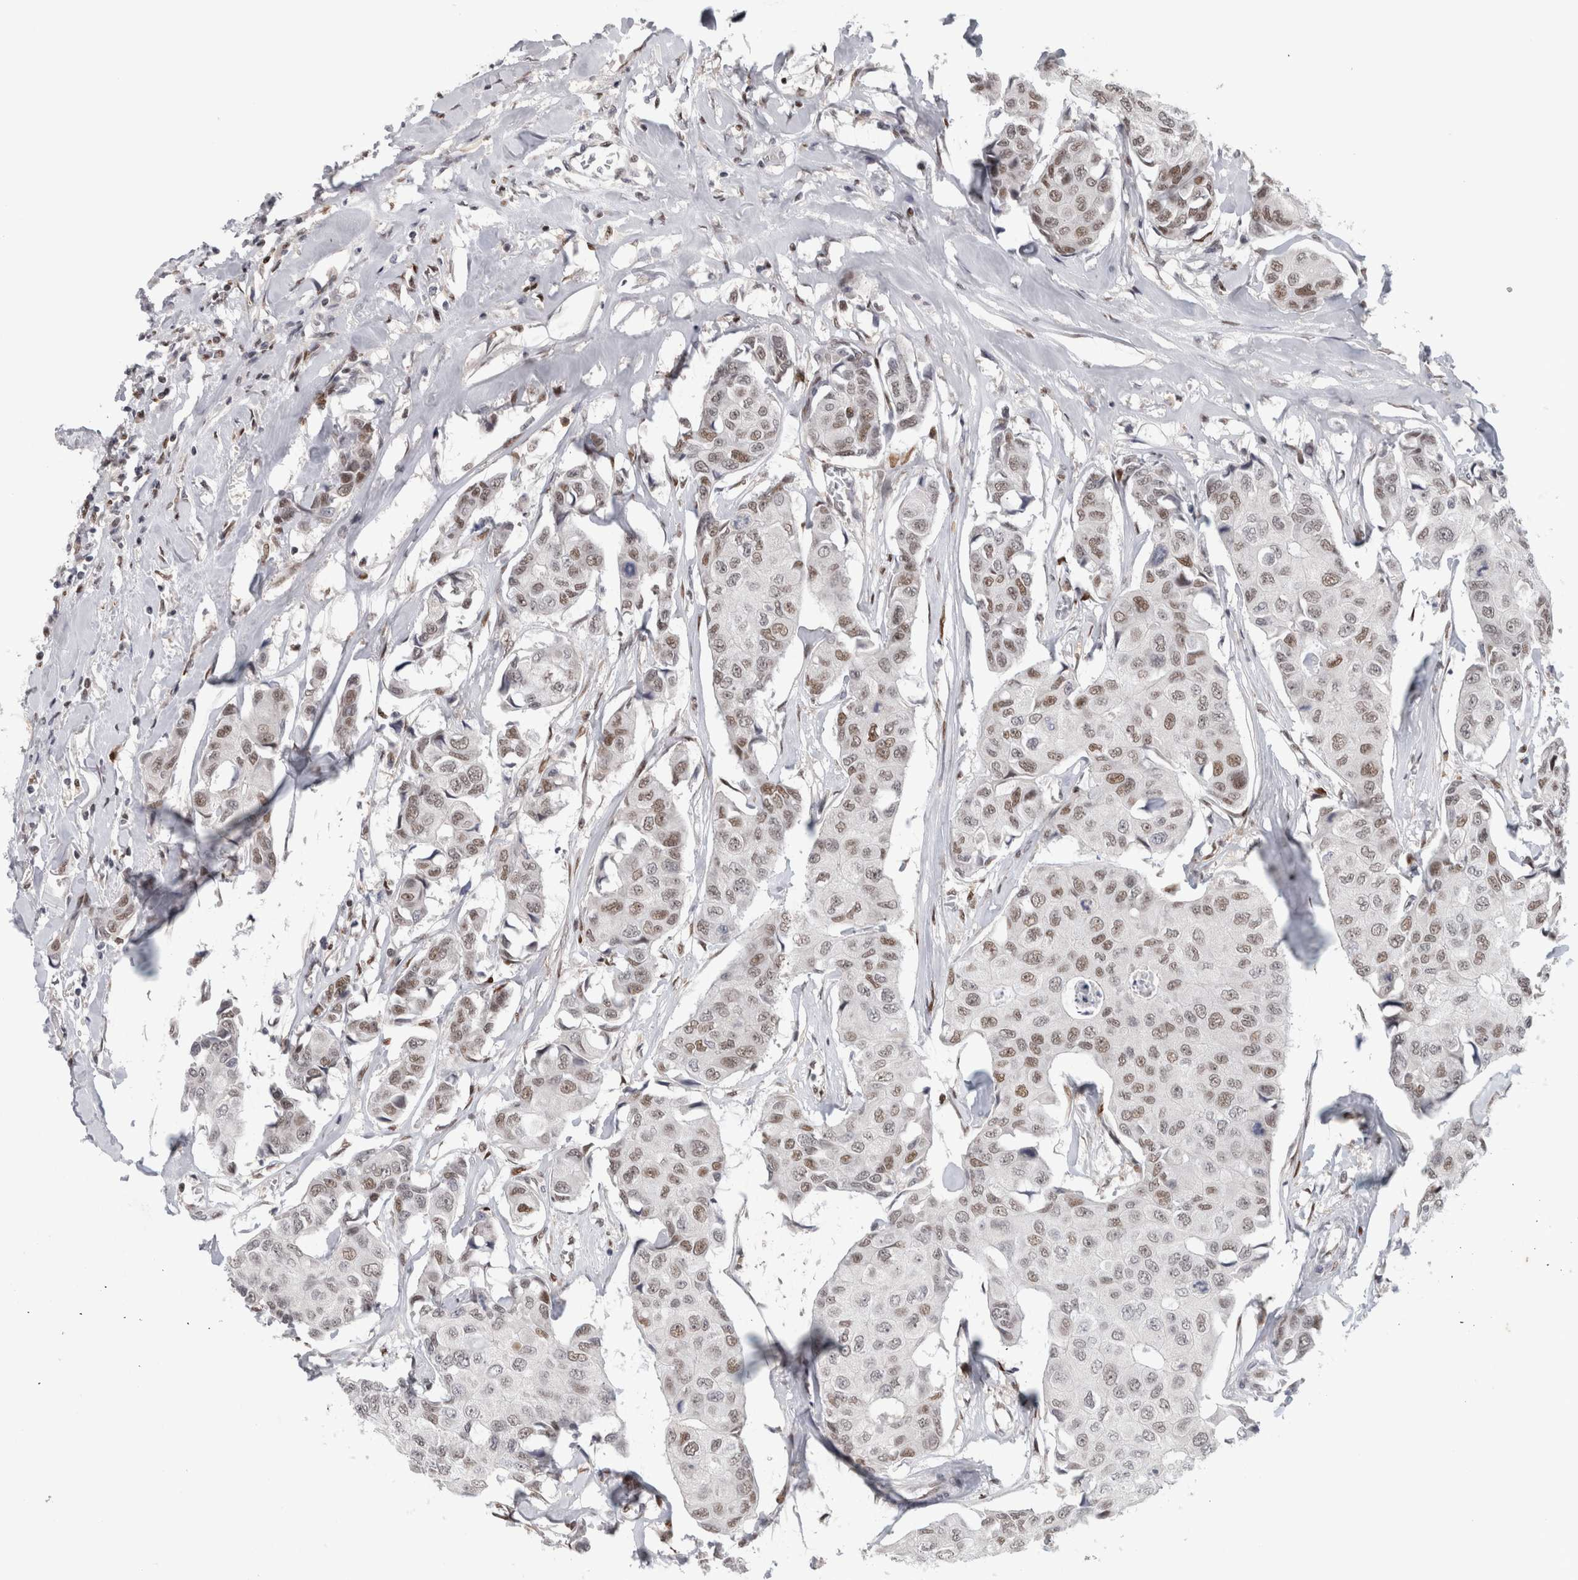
{"staining": {"intensity": "weak", "quantity": "25%-75%", "location": "nuclear"}, "tissue": "breast cancer", "cell_type": "Tumor cells", "image_type": "cancer", "snomed": [{"axis": "morphology", "description": "Duct carcinoma"}, {"axis": "topography", "description": "Breast"}], "caption": "Immunohistochemistry (IHC) staining of breast infiltrating ductal carcinoma, which demonstrates low levels of weak nuclear positivity in about 25%-75% of tumor cells indicating weak nuclear protein staining. The staining was performed using DAB (brown) for protein detection and nuclei were counterstained in hematoxylin (blue).", "gene": "SRARP", "patient": {"sex": "female", "age": 80}}